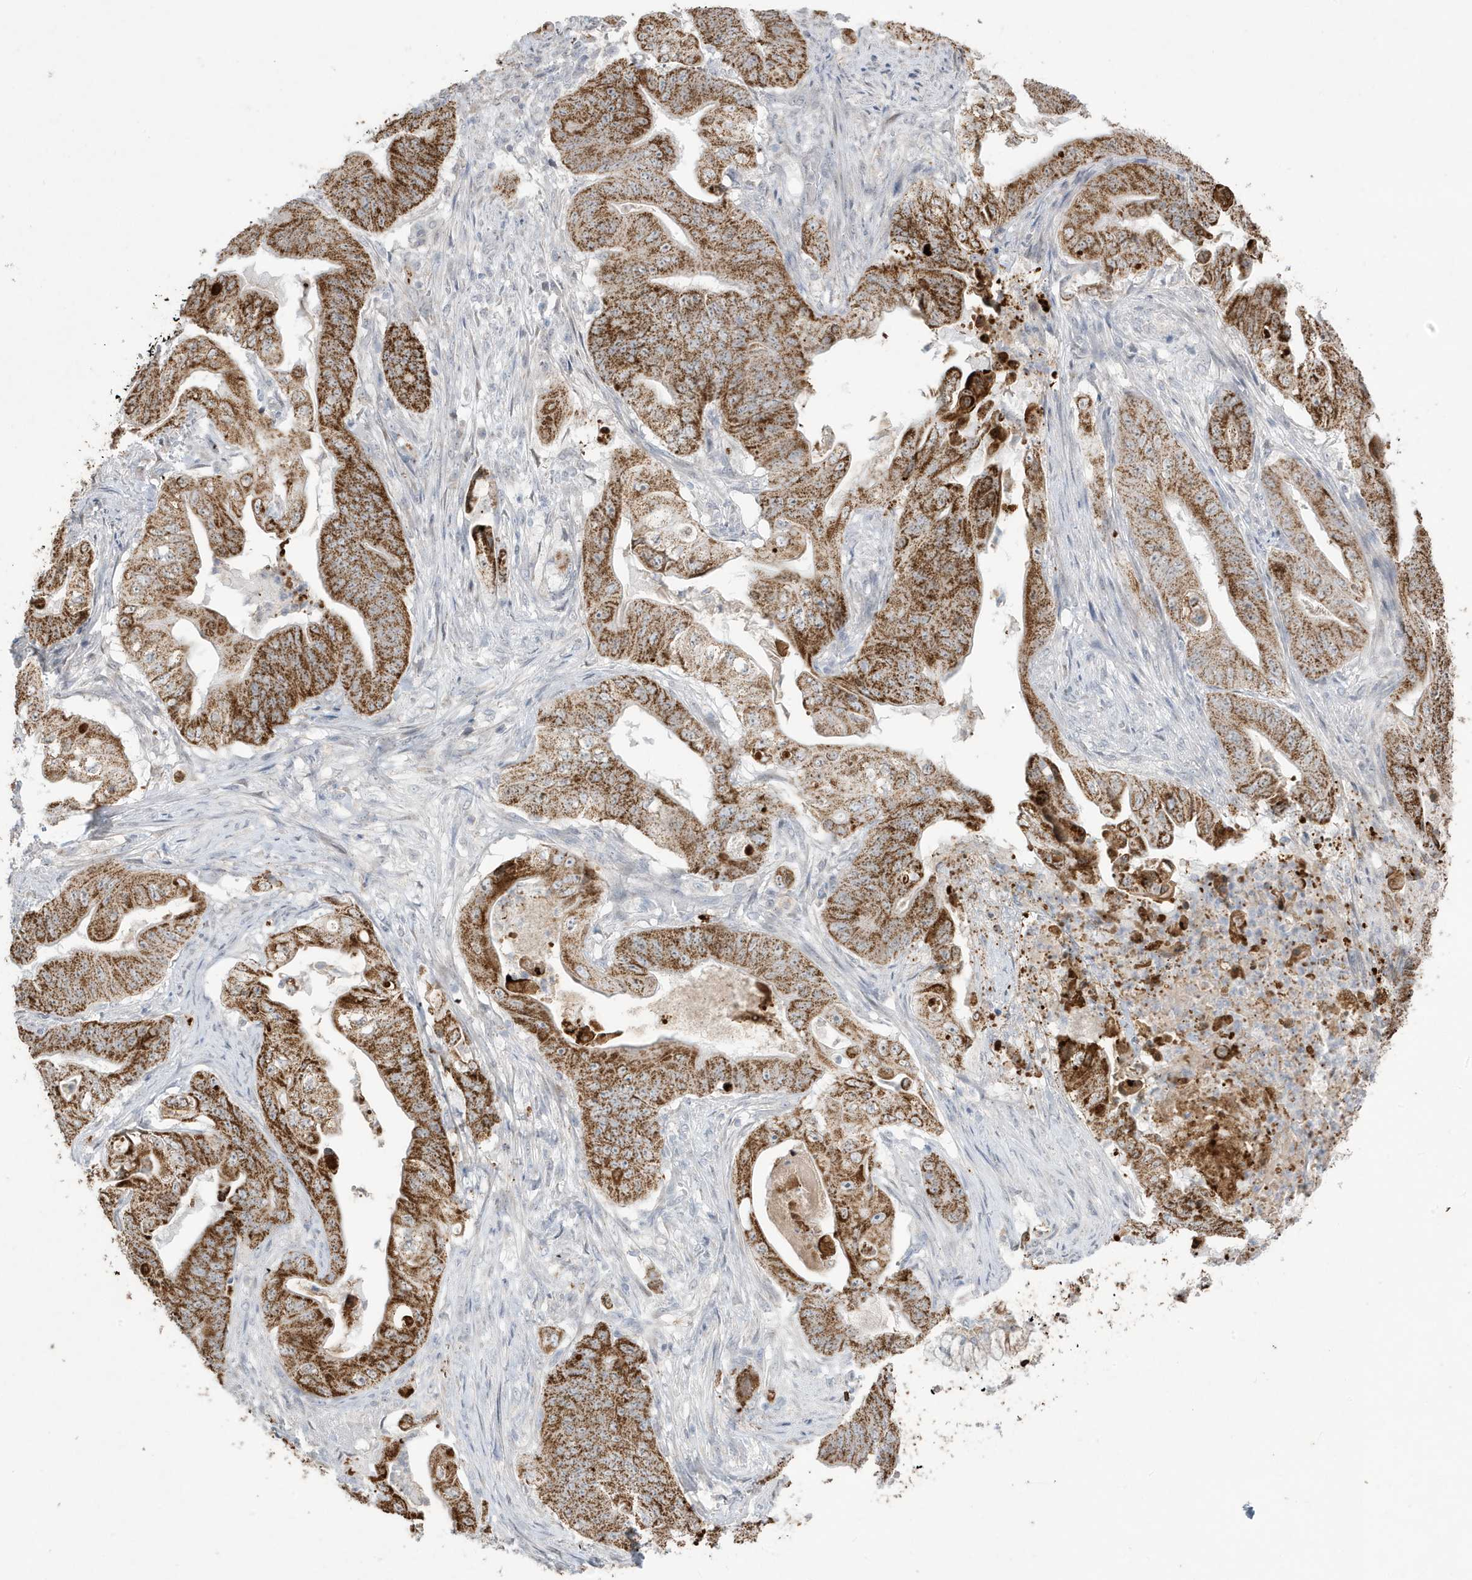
{"staining": {"intensity": "strong", "quantity": ">75%", "location": "cytoplasmic/membranous"}, "tissue": "stomach cancer", "cell_type": "Tumor cells", "image_type": "cancer", "snomed": [{"axis": "morphology", "description": "Adenocarcinoma, NOS"}, {"axis": "topography", "description": "Stomach"}], "caption": "Protein expression analysis of stomach cancer exhibits strong cytoplasmic/membranous positivity in approximately >75% of tumor cells. (DAB IHC with brightfield microscopy, high magnification).", "gene": "FNDC1", "patient": {"sex": "female", "age": 73}}